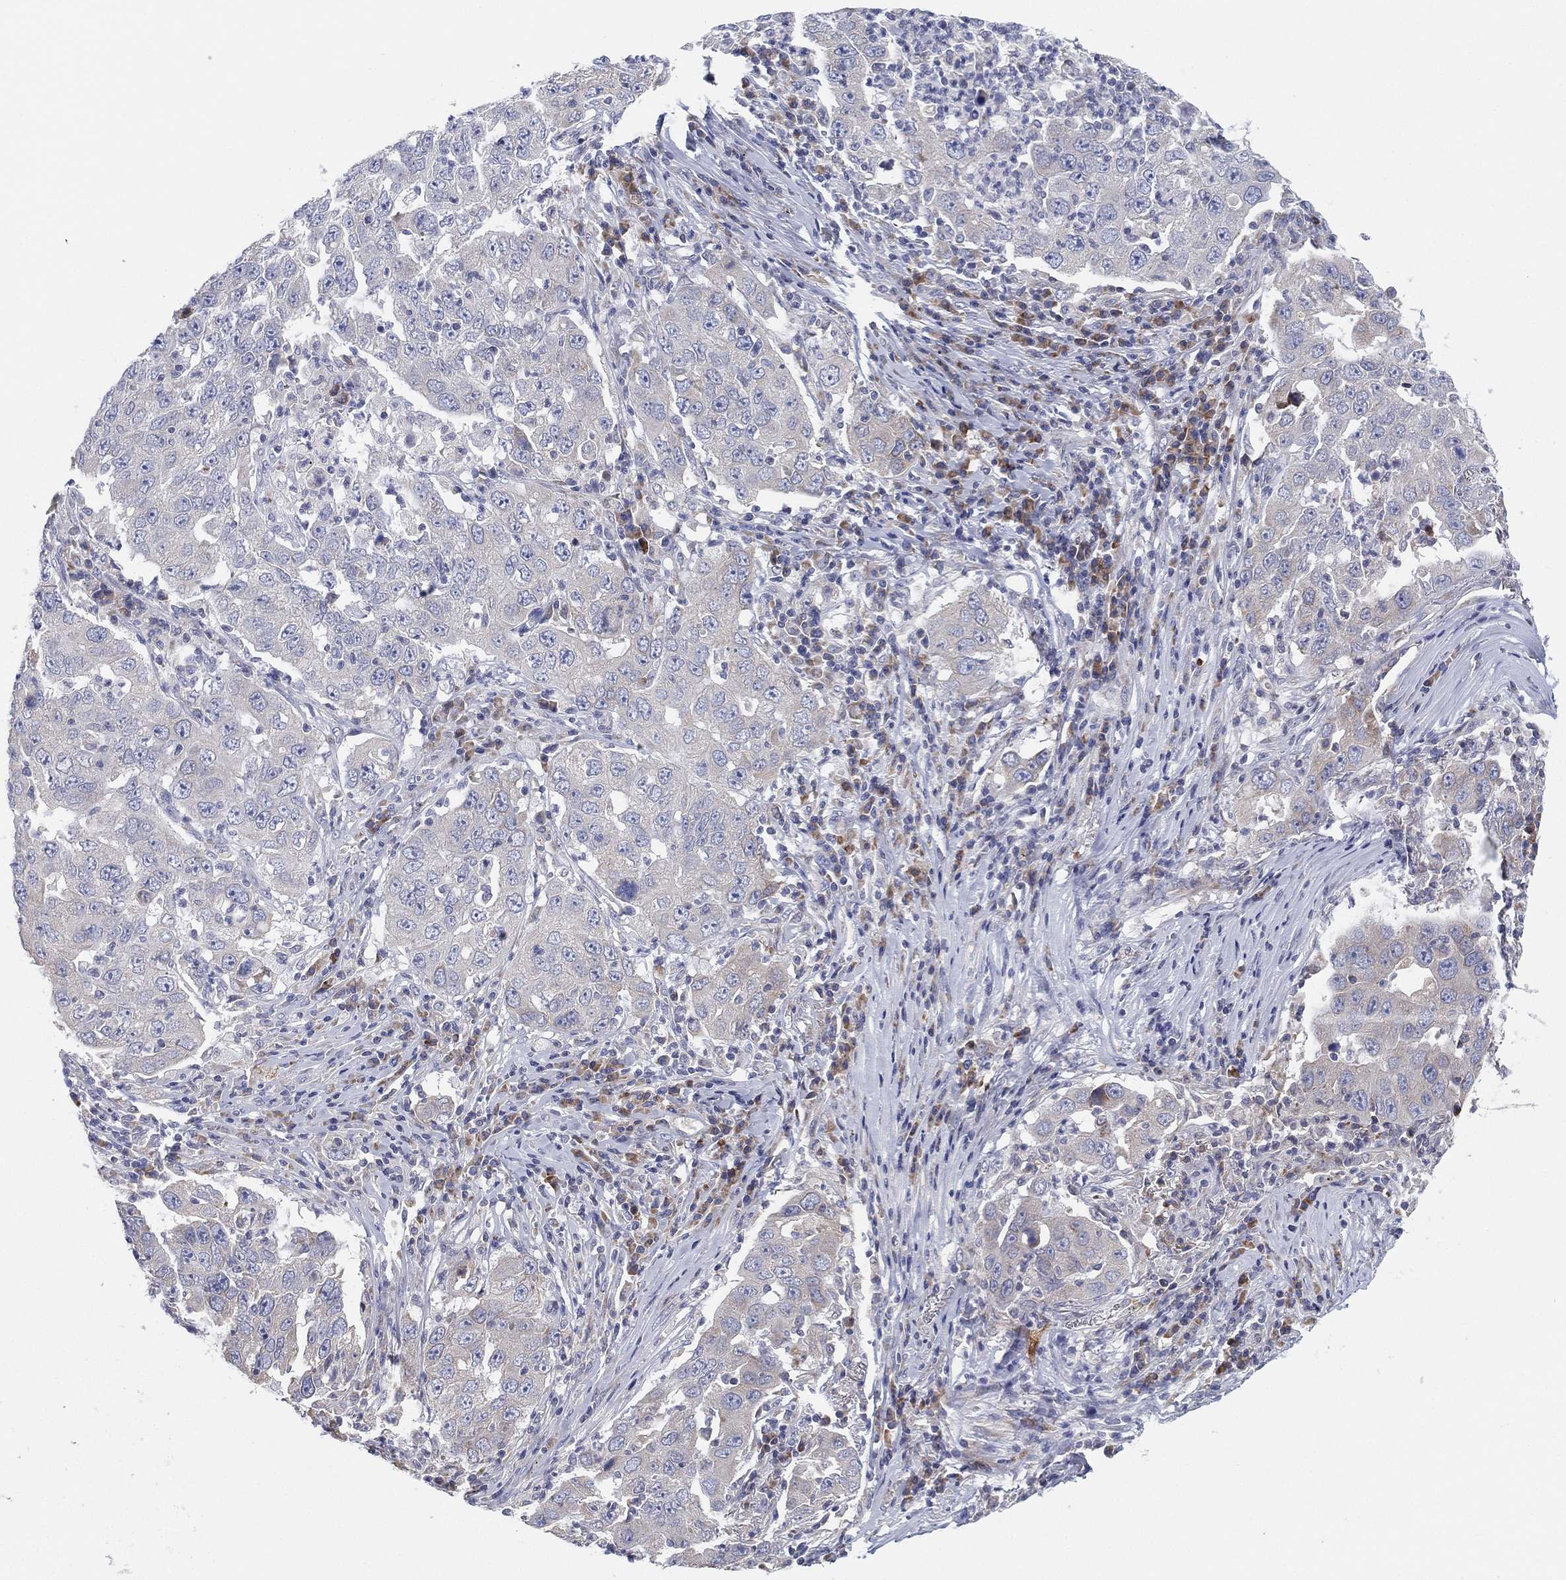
{"staining": {"intensity": "negative", "quantity": "none", "location": "none"}, "tissue": "lung cancer", "cell_type": "Tumor cells", "image_type": "cancer", "snomed": [{"axis": "morphology", "description": "Adenocarcinoma, NOS"}, {"axis": "topography", "description": "Lung"}], "caption": "Tumor cells are negative for brown protein staining in adenocarcinoma (lung).", "gene": "TMEM40", "patient": {"sex": "male", "age": 73}}